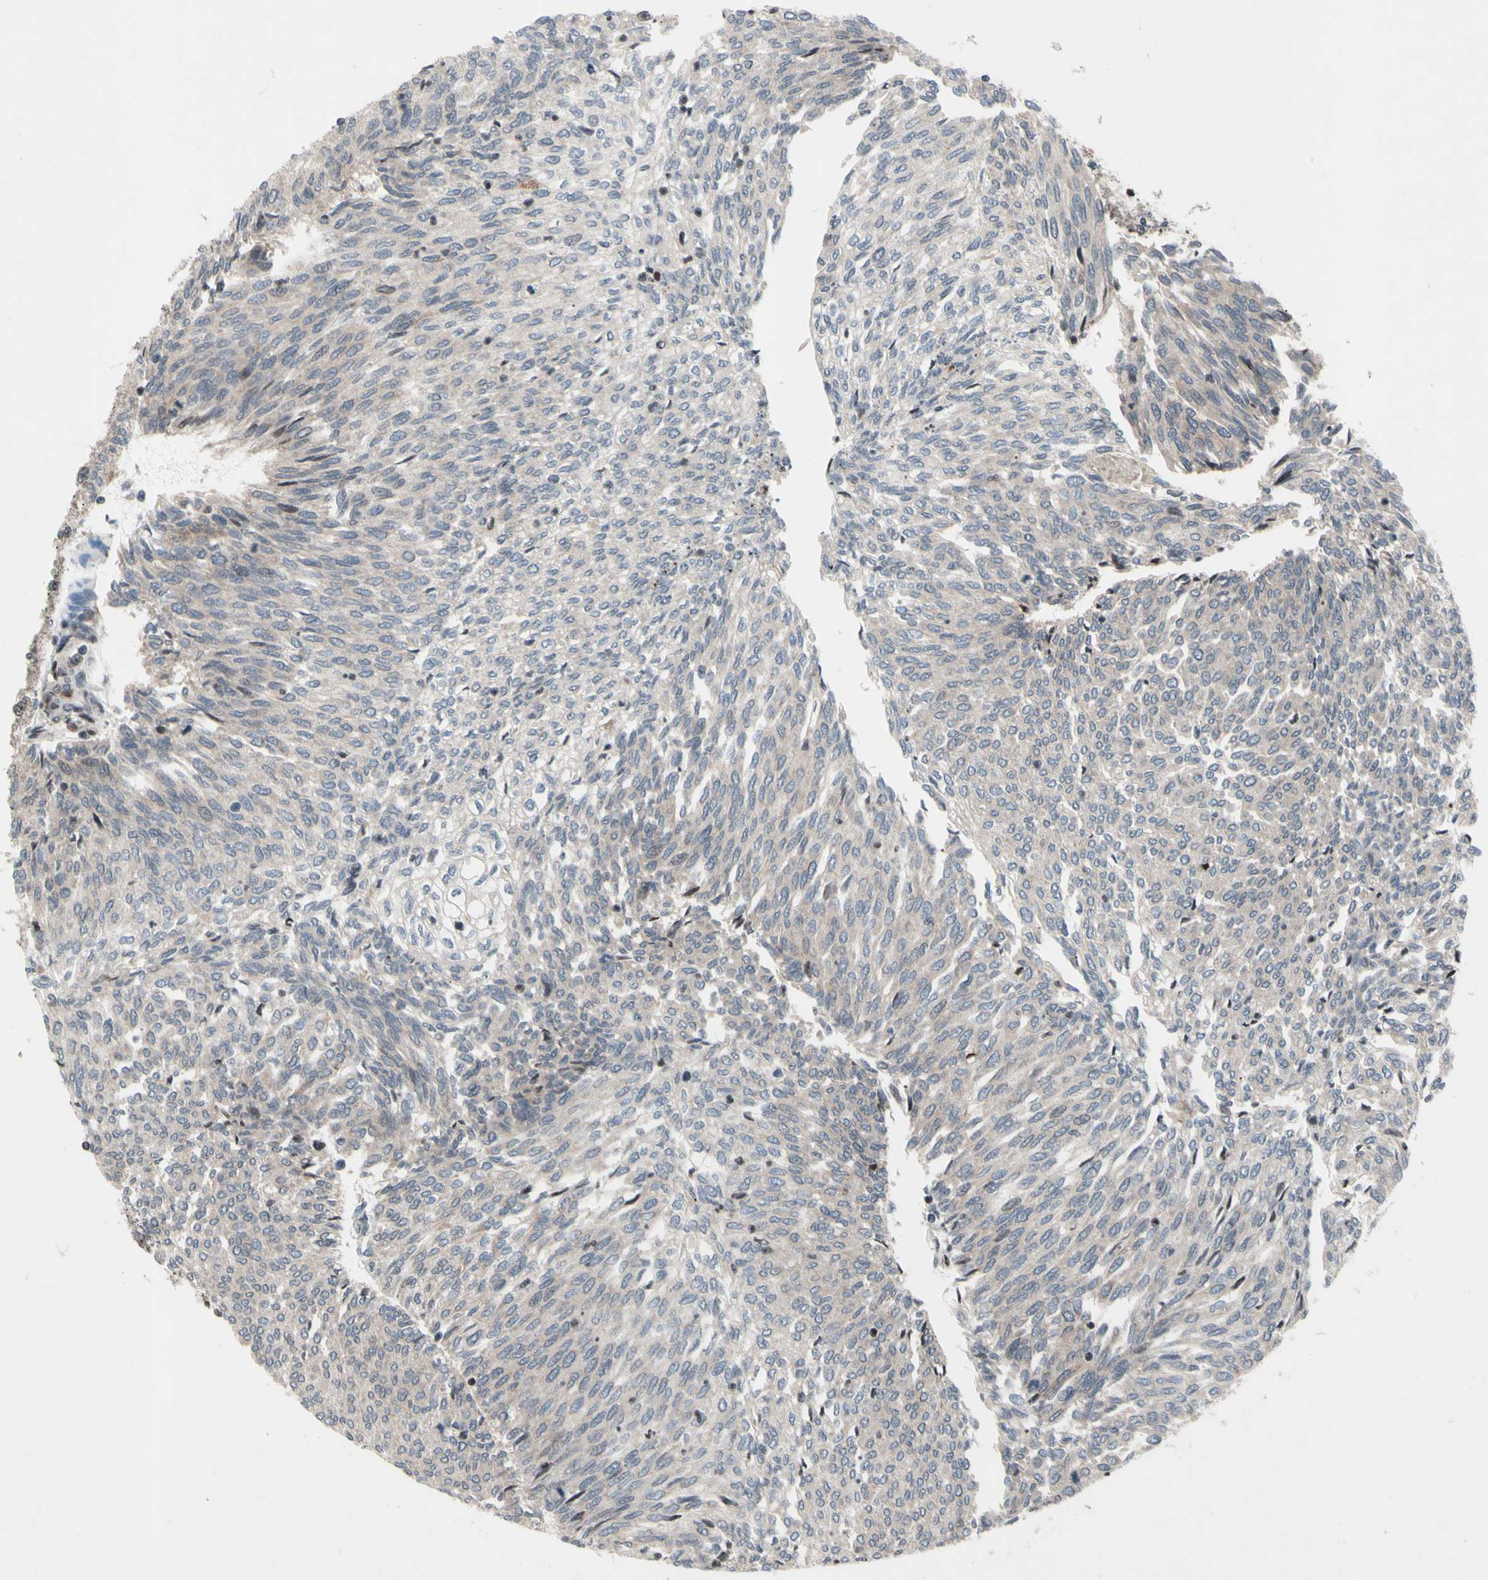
{"staining": {"intensity": "negative", "quantity": "none", "location": "none"}, "tissue": "urothelial cancer", "cell_type": "Tumor cells", "image_type": "cancer", "snomed": [{"axis": "morphology", "description": "Urothelial carcinoma, Low grade"}, {"axis": "topography", "description": "Urinary bladder"}], "caption": "DAB (3,3'-diaminobenzidine) immunohistochemical staining of urothelial cancer exhibits no significant positivity in tumor cells.", "gene": "XPO1", "patient": {"sex": "female", "age": 79}}